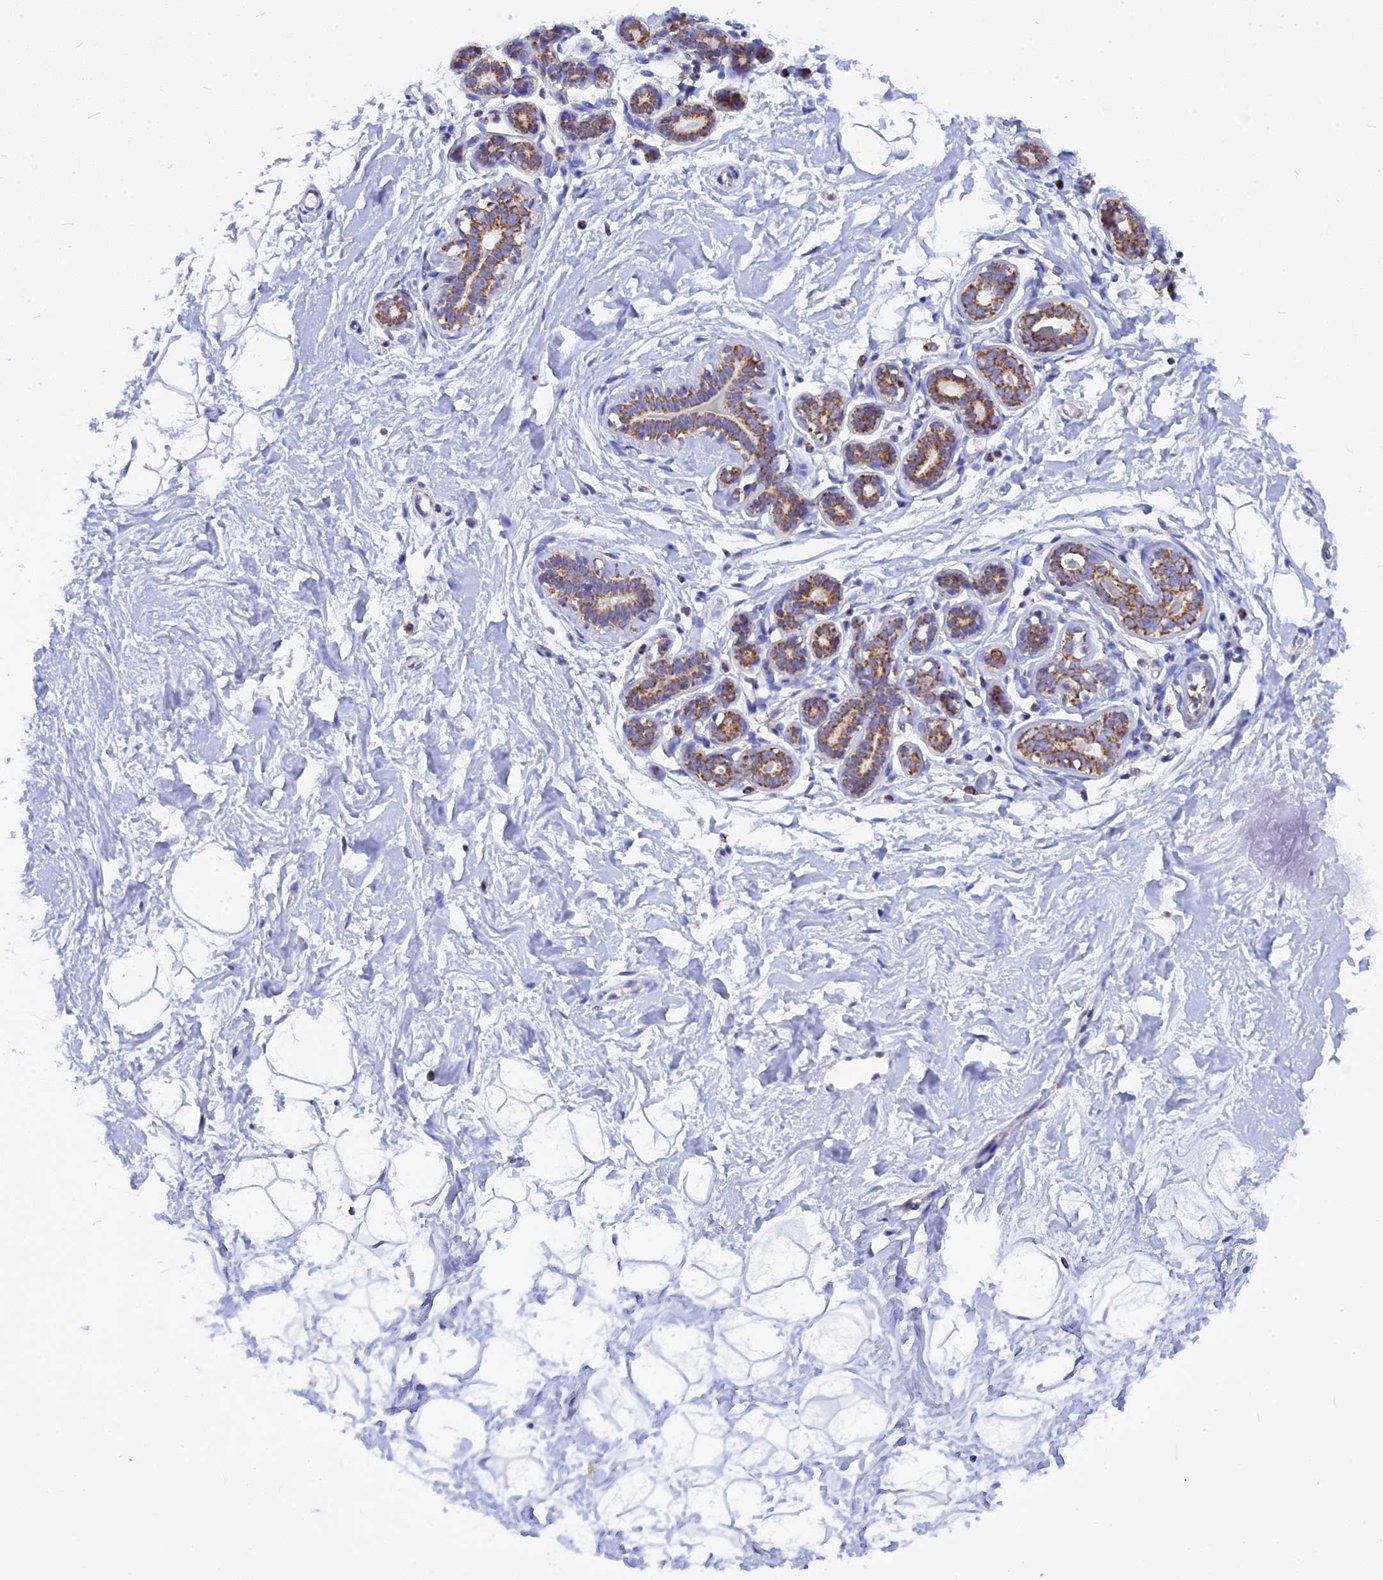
{"staining": {"intensity": "negative", "quantity": "none", "location": "none"}, "tissue": "breast", "cell_type": "Adipocytes", "image_type": "normal", "snomed": [{"axis": "morphology", "description": "Normal tissue, NOS"}, {"axis": "morphology", "description": "Adenoma, NOS"}, {"axis": "topography", "description": "Breast"}], "caption": "Immunohistochemical staining of normal breast demonstrates no significant expression in adipocytes.", "gene": "VDAC2", "patient": {"sex": "female", "age": 23}}